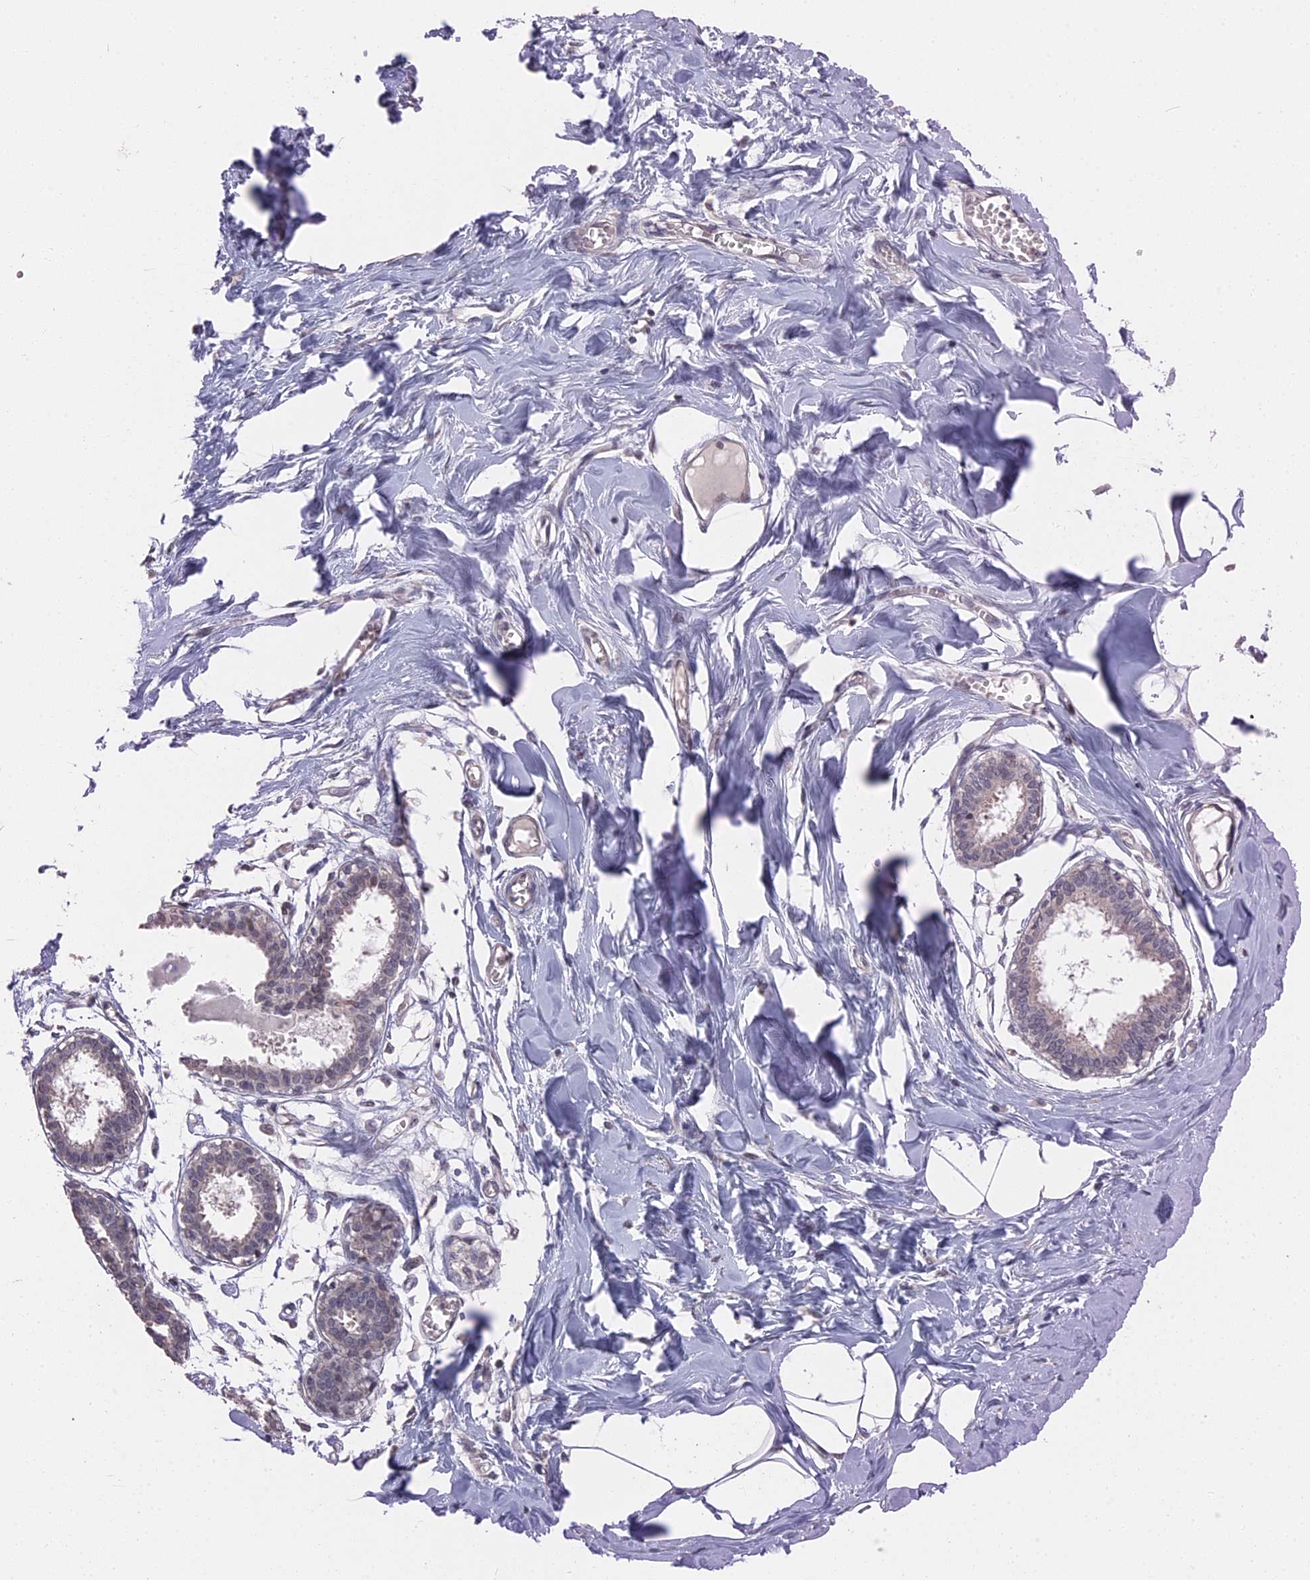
{"staining": {"intensity": "negative", "quantity": "none", "location": "none"}, "tissue": "breast", "cell_type": "Adipocytes", "image_type": "normal", "snomed": [{"axis": "morphology", "description": "Normal tissue, NOS"}, {"axis": "topography", "description": "Breast"}], "caption": "Micrograph shows no protein positivity in adipocytes of normal breast.", "gene": "MTRF1", "patient": {"sex": "female", "age": 27}}